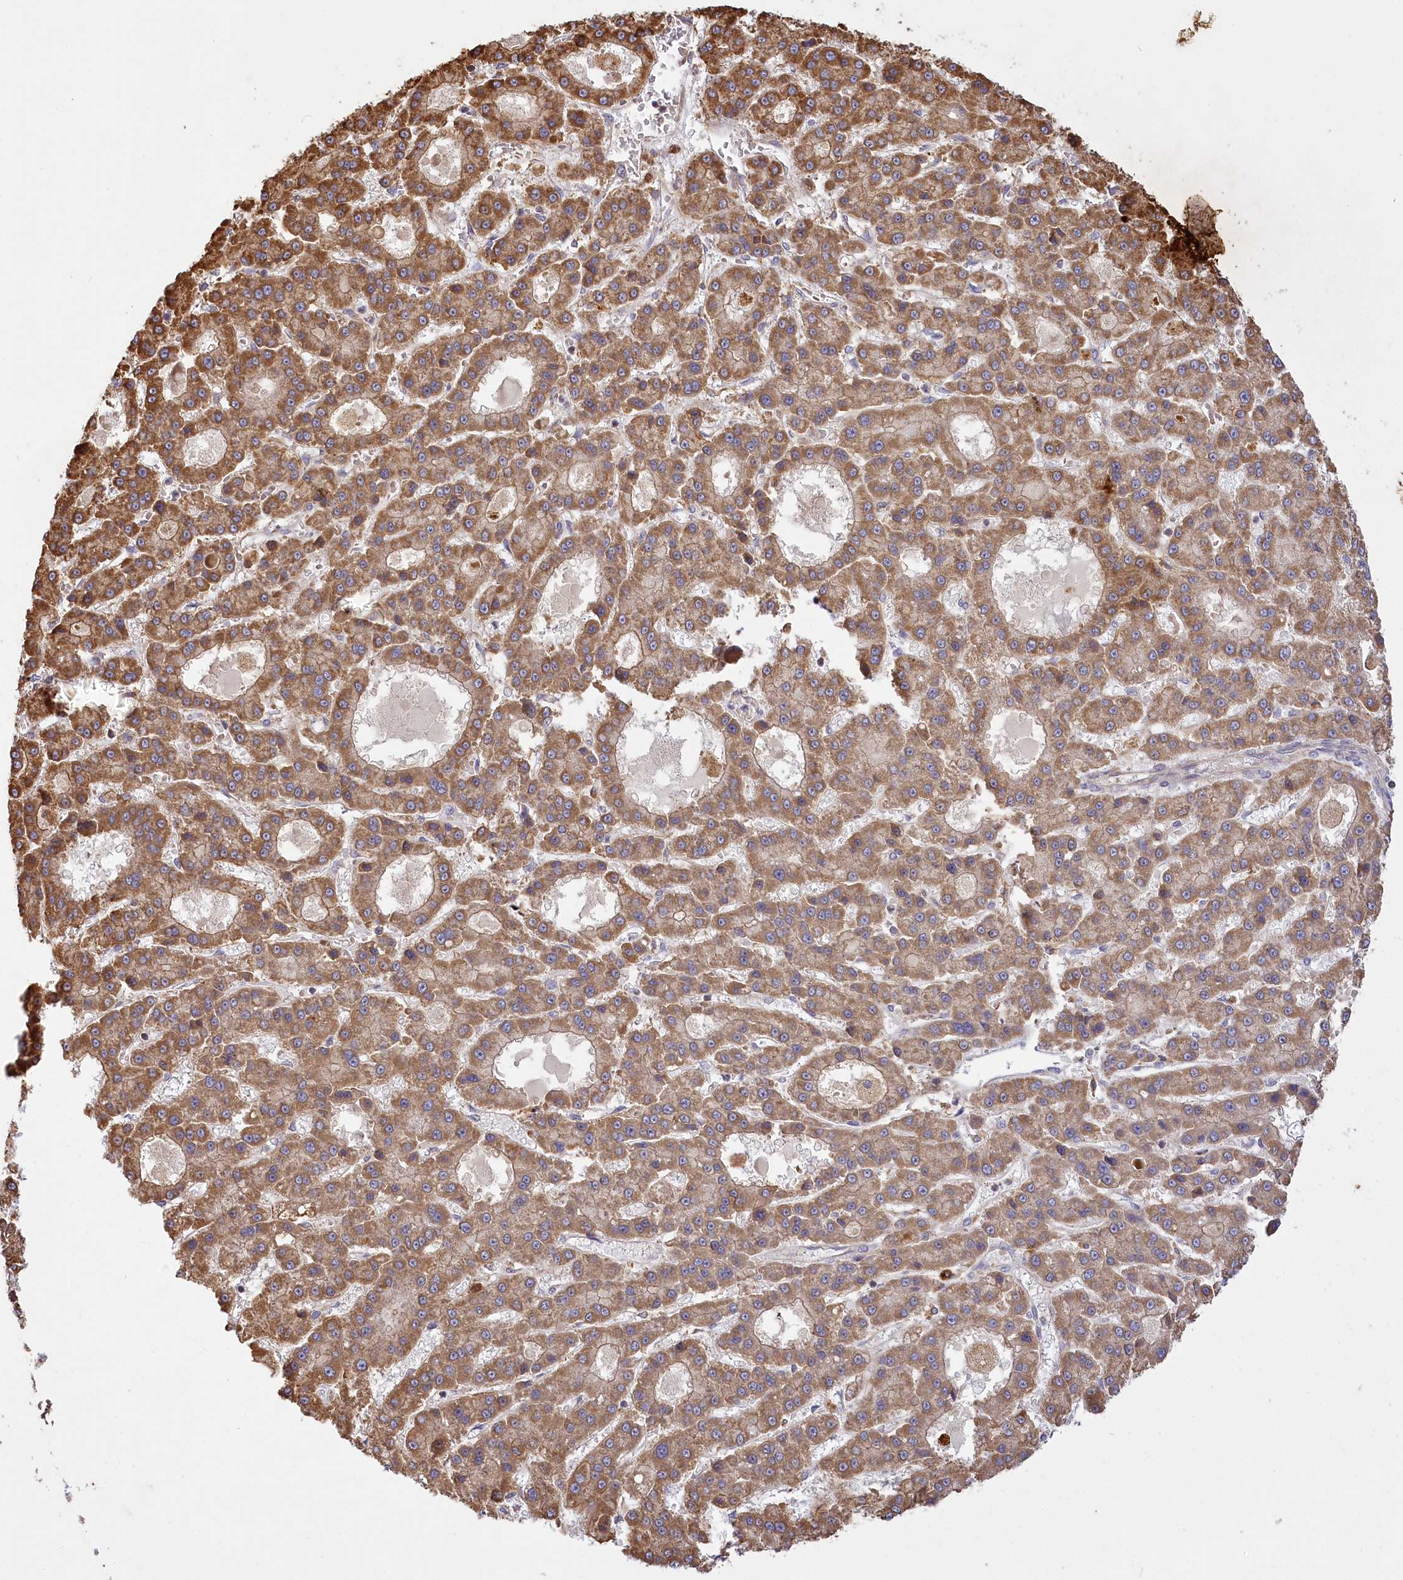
{"staining": {"intensity": "strong", "quantity": ">75%", "location": "cytoplasmic/membranous"}, "tissue": "liver cancer", "cell_type": "Tumor cells", "image_type": "cancer", "snomed": [{"axis": "morphology", "description": "Carcinoma, Hepatocellular, NOS"}, {"axis": "topography", "description": "Liver"}], "caption": "A high amount of strong cytoplasmic/membranous staining is present in approximately >75% of tumor cells in hepatocellular carcinoma (liver) tissue.", "gene": "CARD19", "patient": {"sex": "male", "age": 70}}